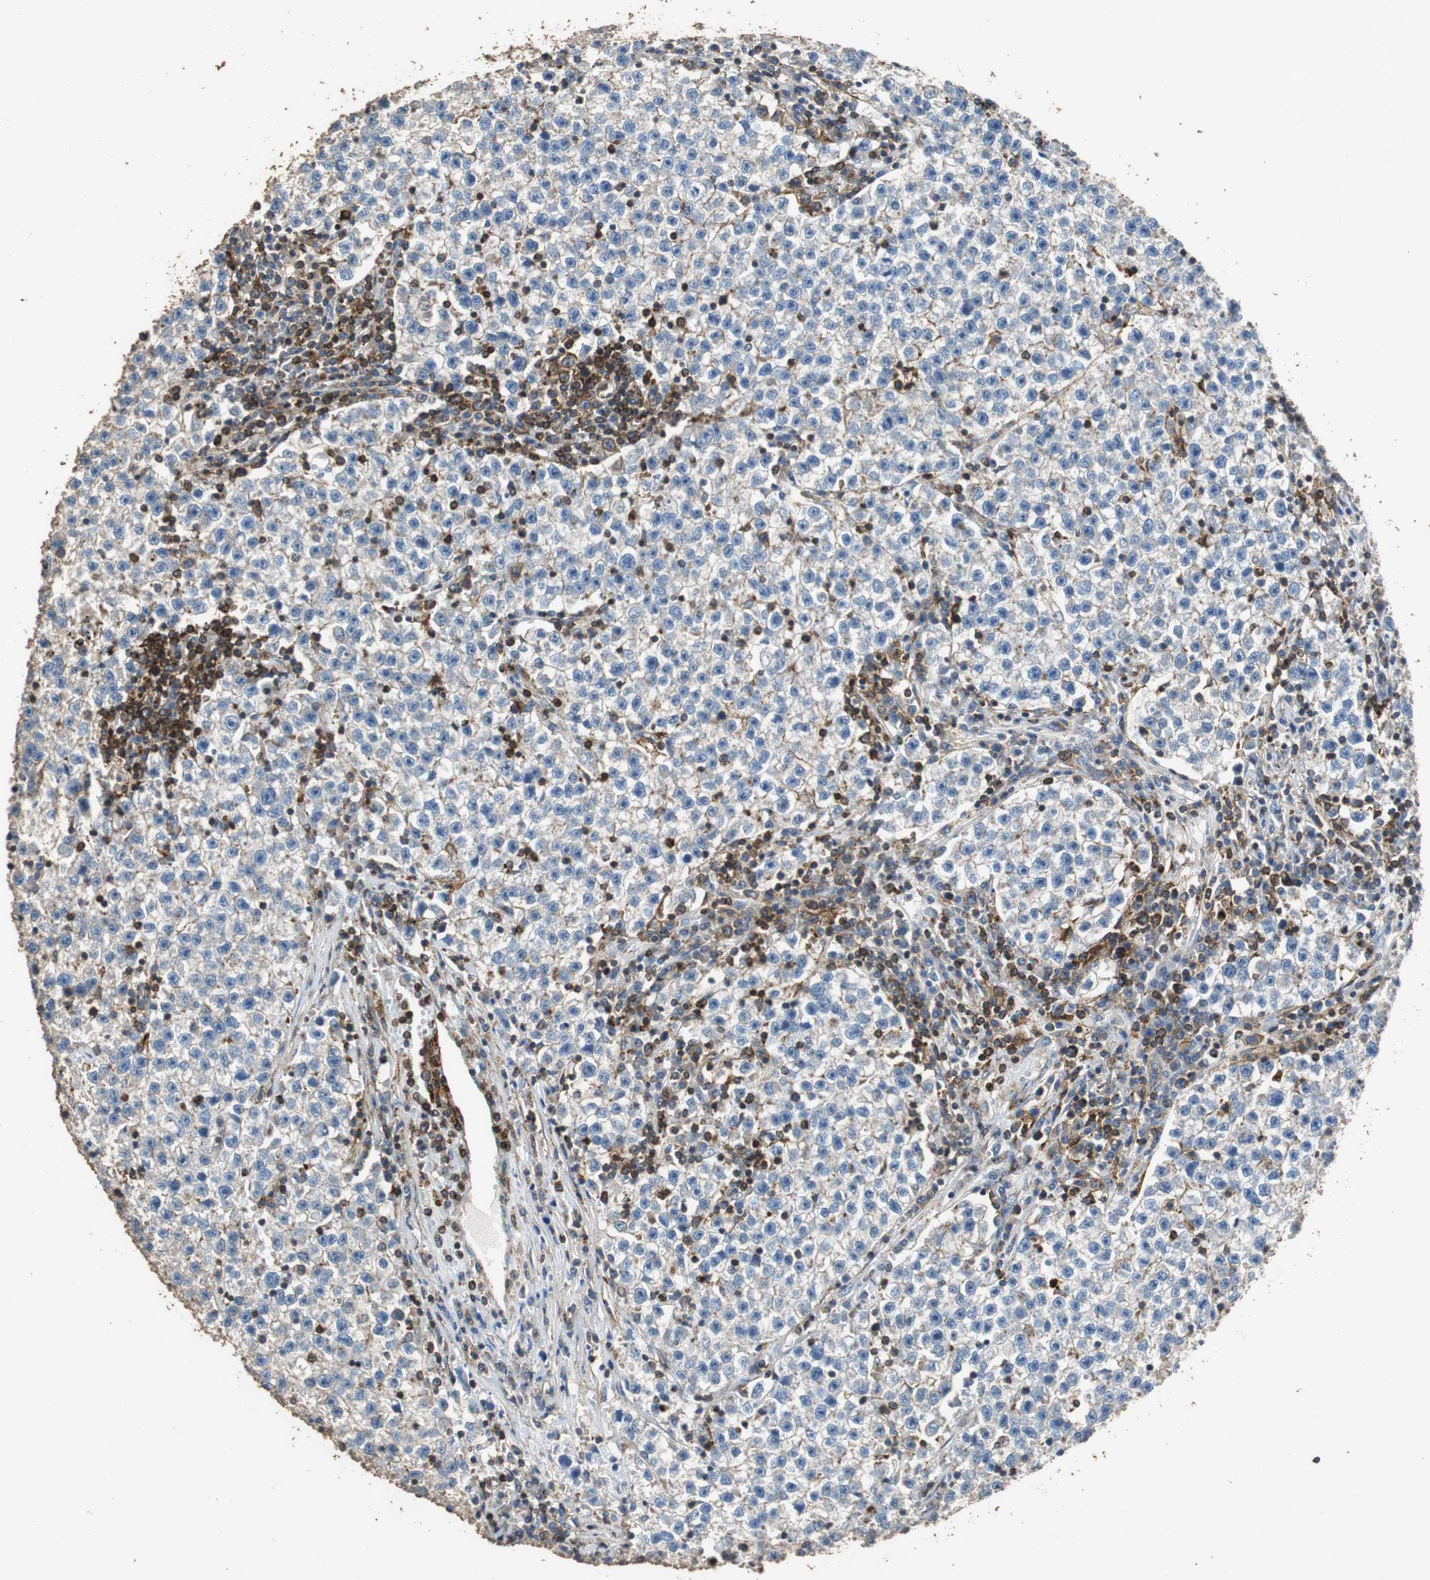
{"staining": {"intensity": "weak", "quantity": "<25%", "location": "cytoplasmic/membranous"}, "tissue": "testis cancer", "cell_type": "Tumor cells", "image_type": "cancer", "snomed": [{"axis": "morphology", "description": "Seminoma, NOS"}, {"axis": "topography", "description": "Testis"}], "caption": "Testis seminoma was stained to show a protein in brown. There is no significant staining in tumor cells.", "gene": "PRKRA", "patient": {"sex": "male", "age": 22}}